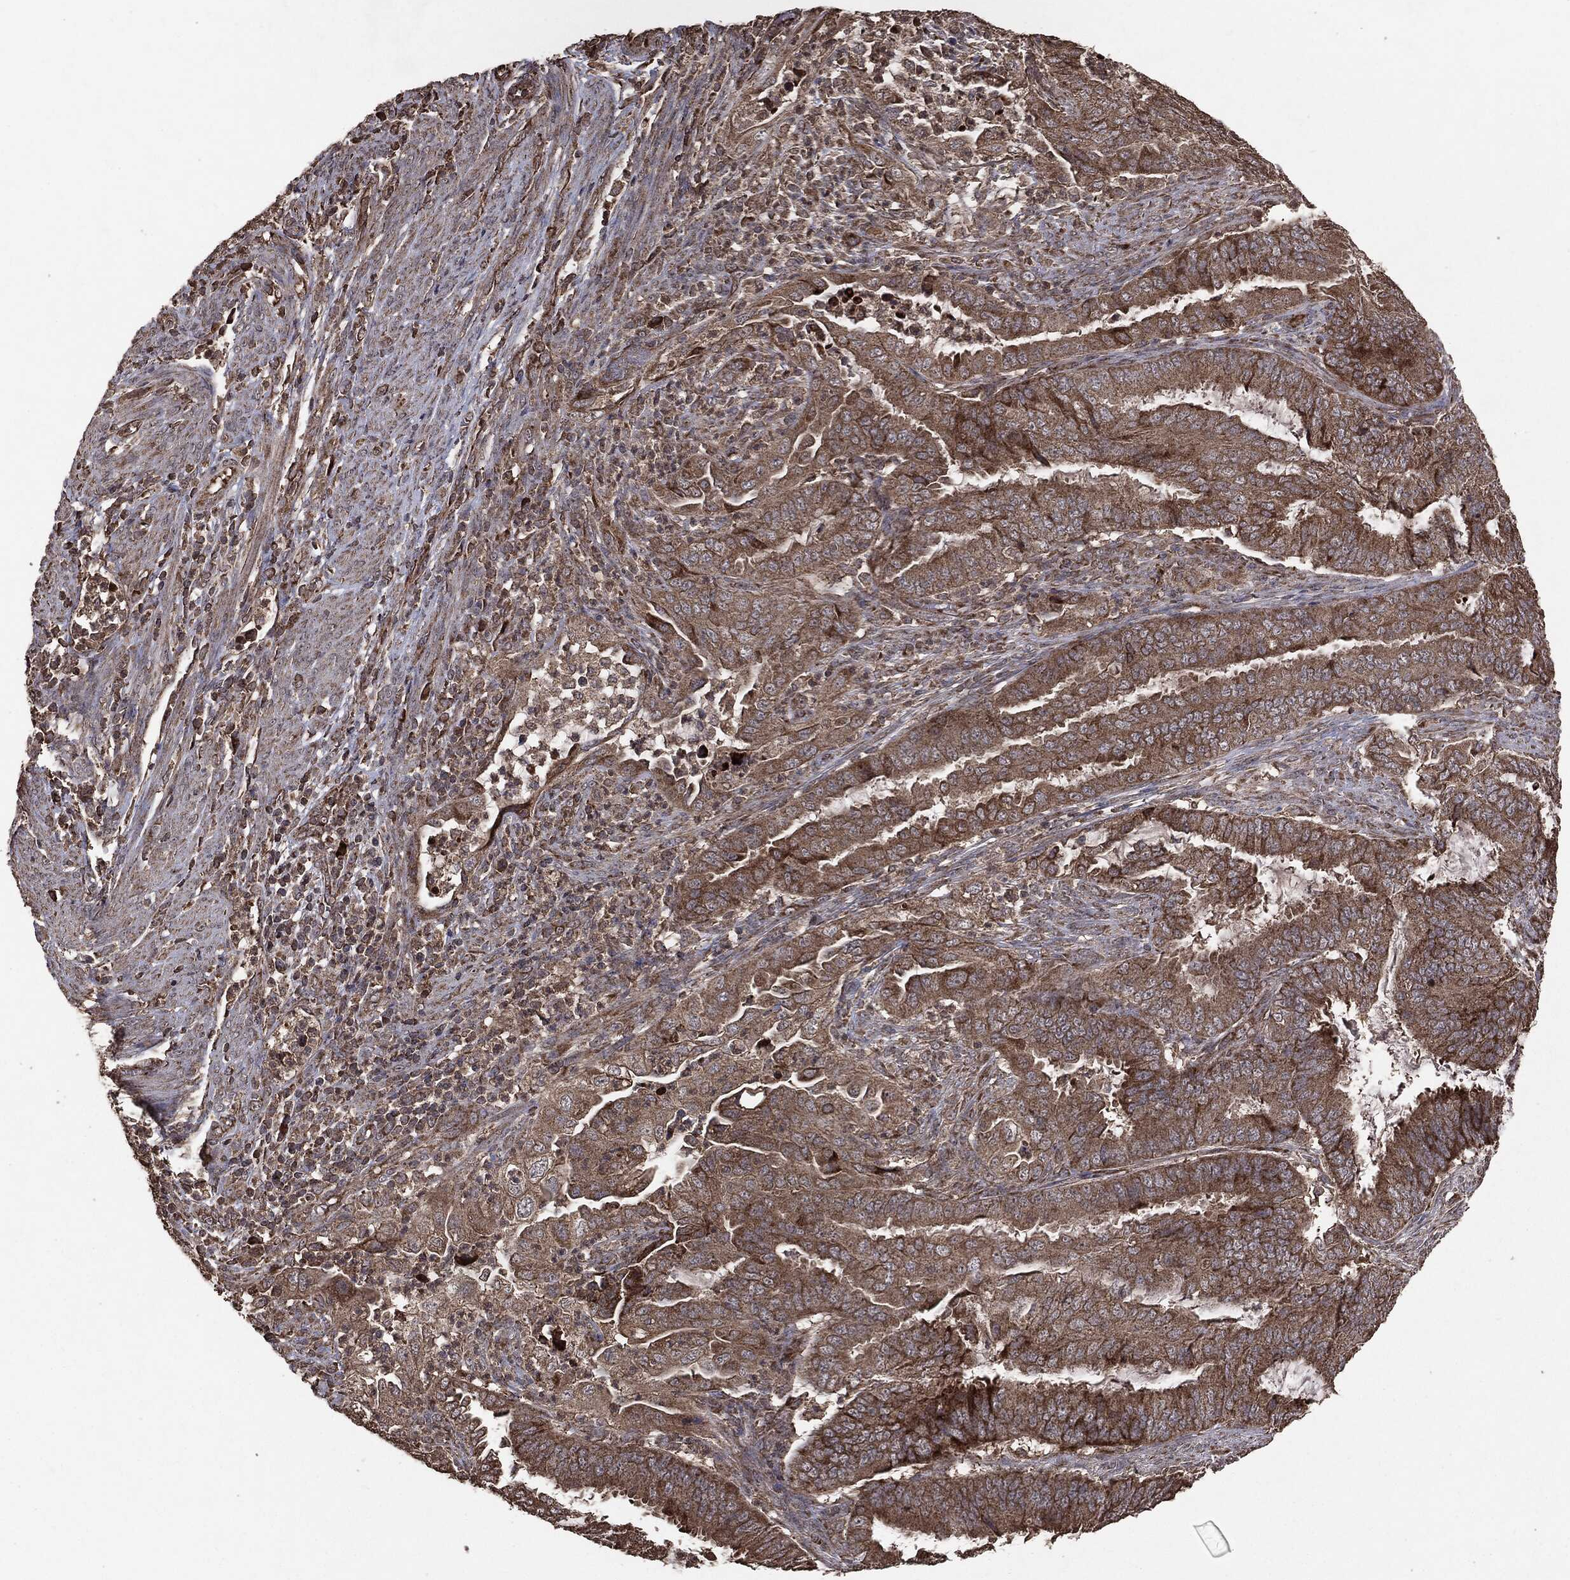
{"staining": {"intensity": "moderate", "quantity": ">75%", "location": "cytoplasmic/membranous"}, "tissue": "endometrial cancer", "cell_type": "Tumor cells", "image_type": "cancer", "snomed": [{"axis": "morphology", "description": "Adenocarcinoma, NOS"}, {"axis": "topography", "description": "Endometrium"}], "caption": "Immunohistochemistry (IHC) of human endometrial cancer reveals medium levels of moderate cytoplasmic/membranous positivity in about >75% of tumor cells. (DAB (3,3'-diaminobenzidine) IHC, brown staining for protein, blue staining for nuclei).", "gene": "MTOR", "patient": {"sex": "female", "age": 51}}